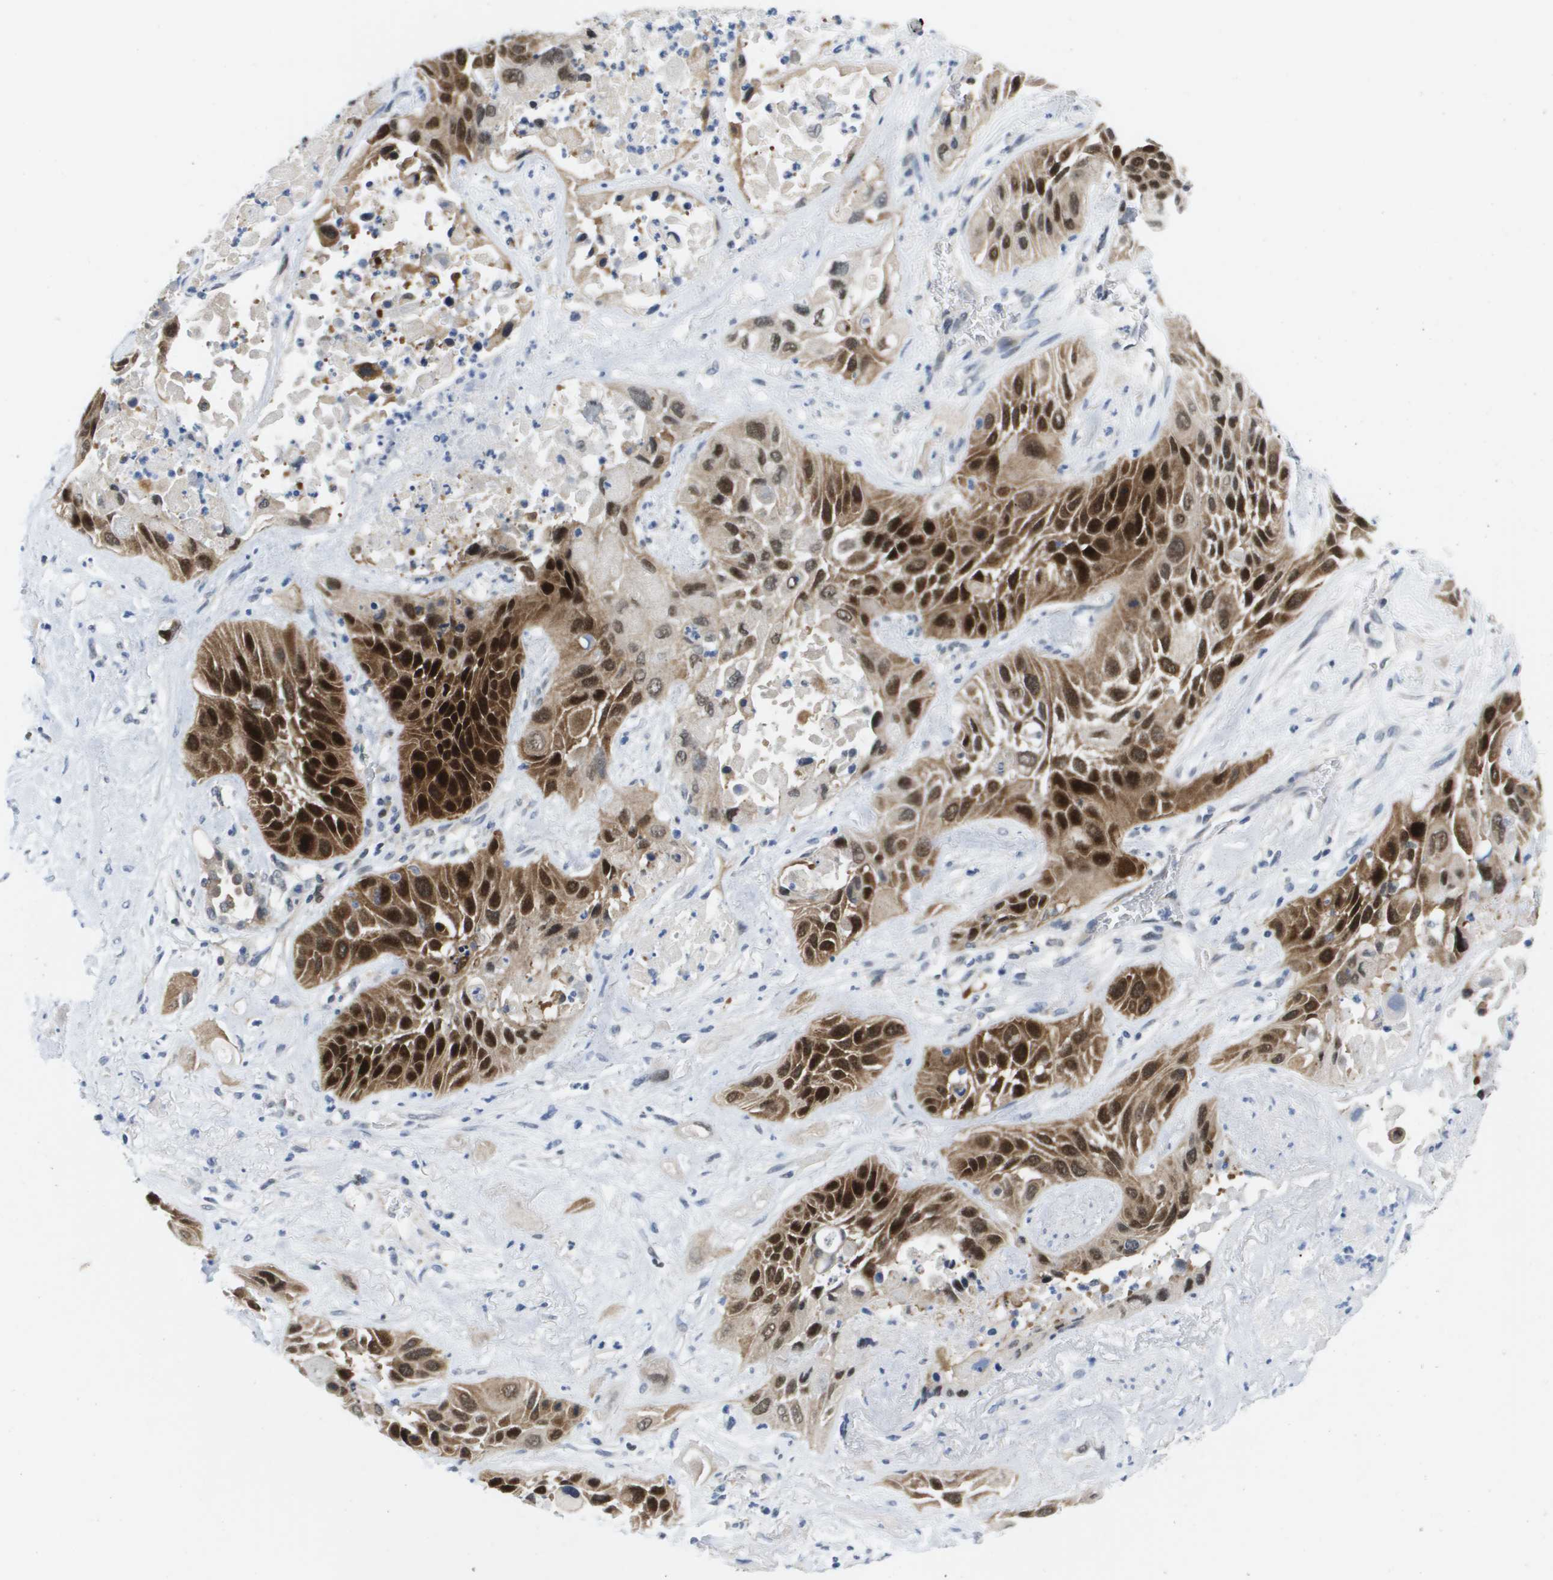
{"staining": {"intensity": "strong", "quantity": ">75%", "location": "cytoplasmic/membranous,nuclear"}, "tissue": "lung cancer", "cell_type": "Tumor cells", "image_type": "cancer", "snomed": [{"axis": "morphology", "description": "Squamous cell carcinoma, NOS"}, {"axis": "topography", "description": "Lung"}], "caption": "Protein analysis of lung cancer tissue exhibits strong cytoplasmic/membranous and nuclear positivity in about >75% of tumor cells. The protein is stained brown, and the nuclei are stained in blue (DAB IHC with brightfield microscopy, high magnification).", "gene": "FKBP4", "patient": {"sex": "female", "age": 76}}